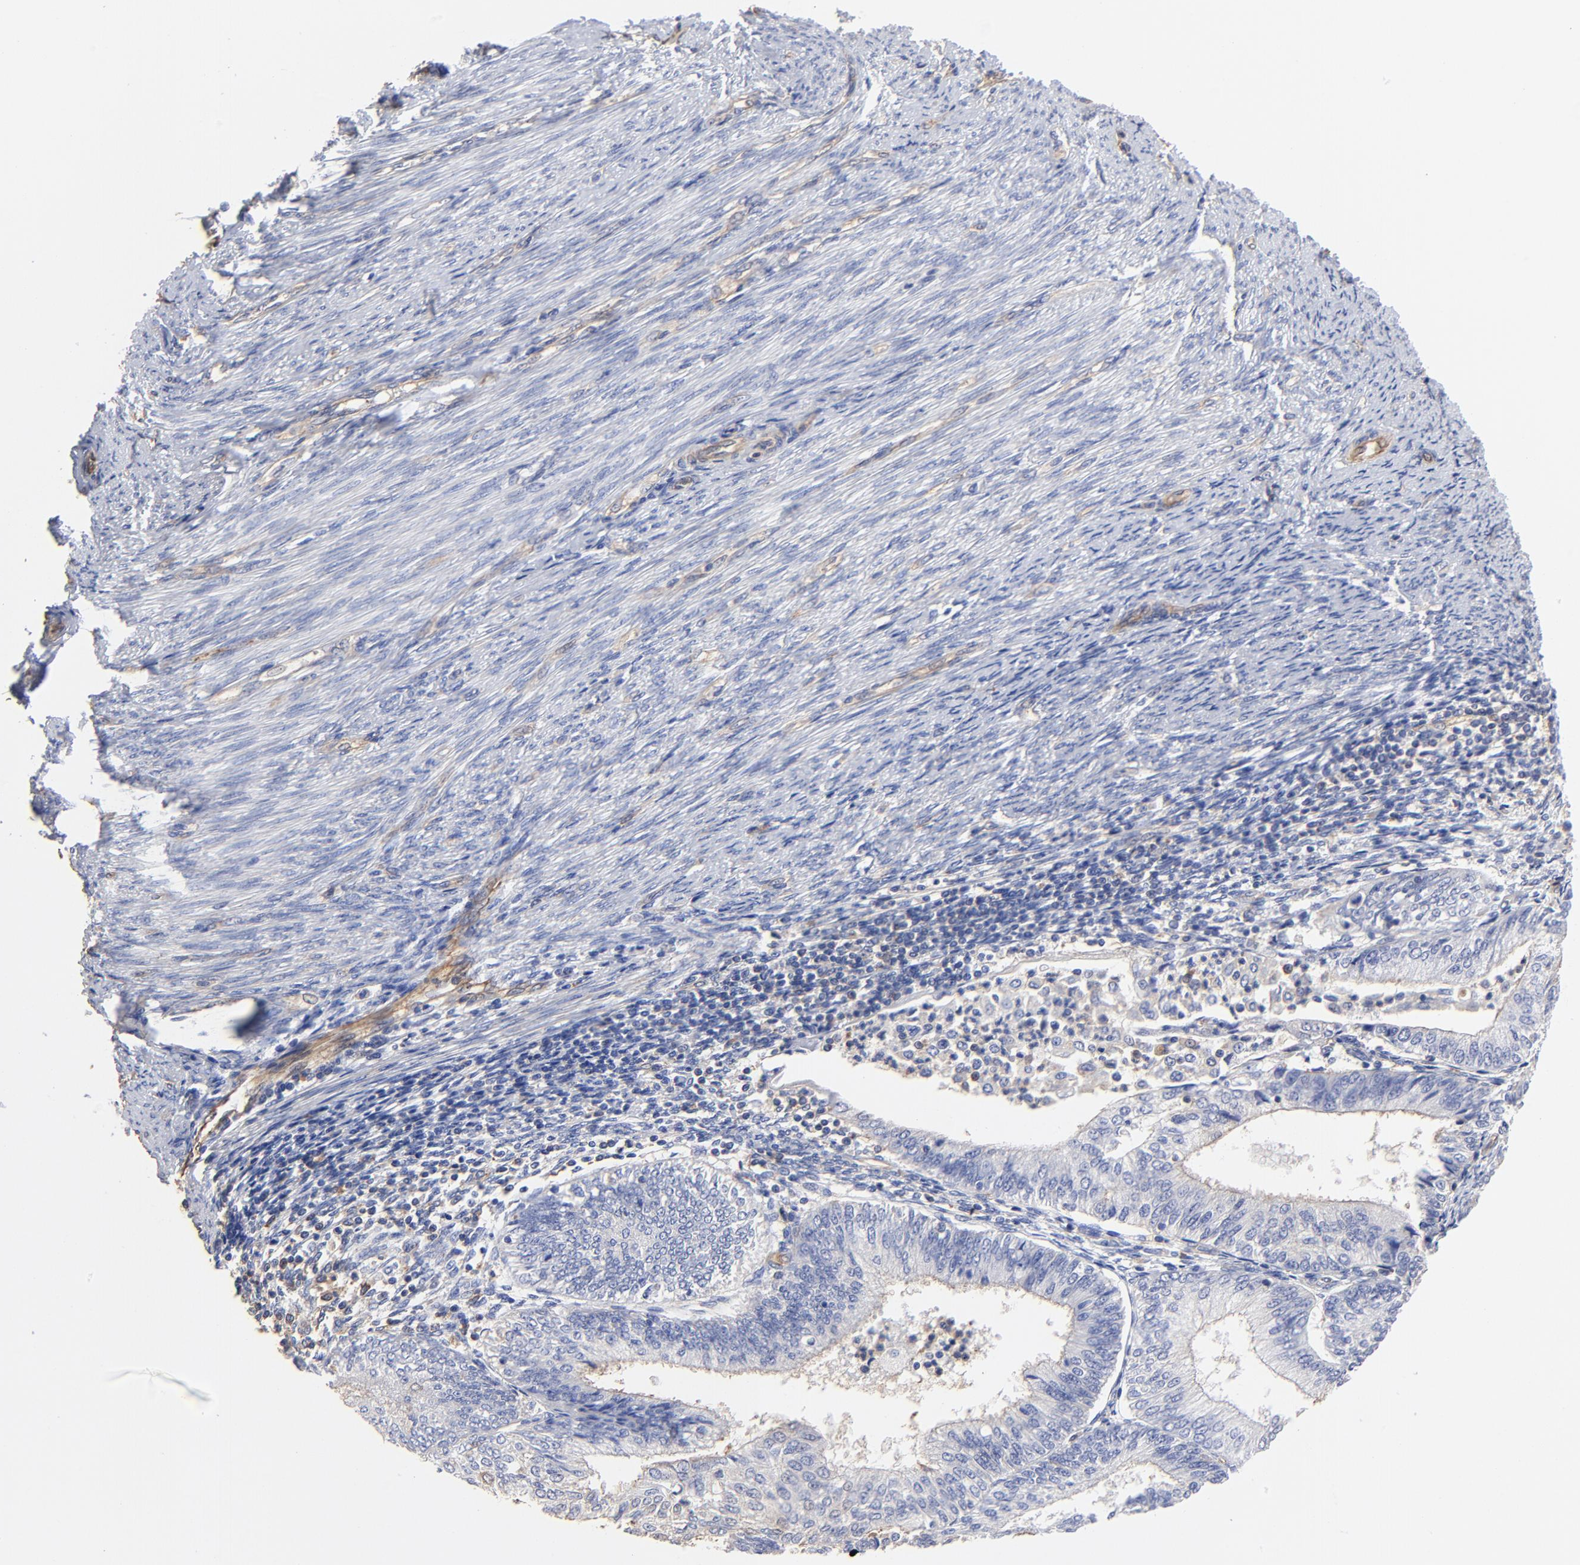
{"staining": {"intensity": "negative", "quantity": "none", "location": "none"}, "tissue": "endometrial cancer", "cell_type": "Tumor cells", "image_type": "cancer", "snomed": [{"axis": "morphology", "description": "Adenocarcinoma, NOS"}, {"axis": "topography", "description": "Endometrium"}], "caption": "Immunohistochemistry (IHC) photomicrograph of endometrial adenocarcinoma stained for a protein (brown), which demonstrates no positivity in tumor cells.", "gene": "TAGLN2", "patient": {"sex": "female", "age": 55}}